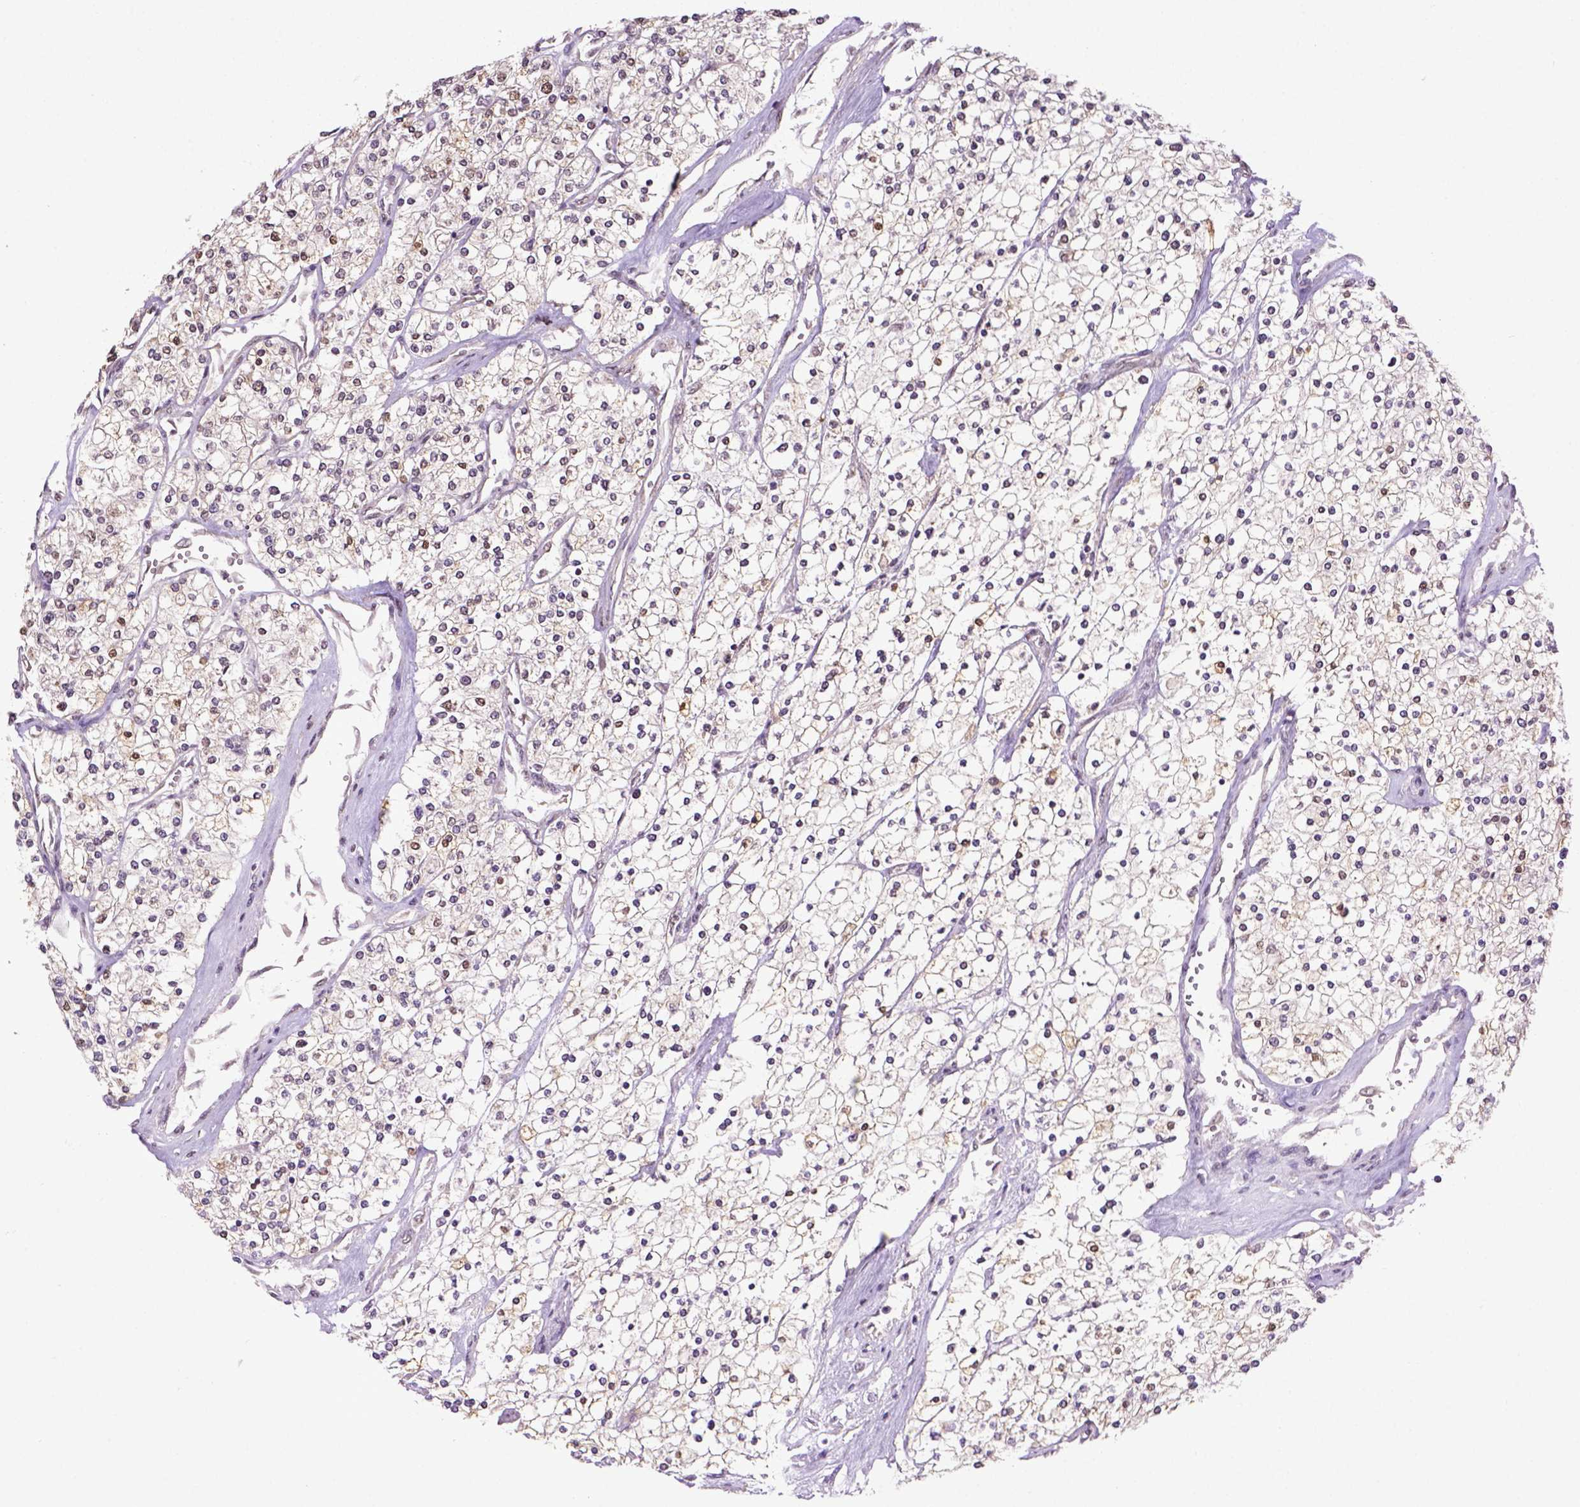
{"staining": {"intensity": "weak", "quantity": ">75%", "location": "cytoplasmic/membranous"}, "tissue": "renal cancer", "cell_type": "Tumor cells", "image_type": "cancer", "snomed": [{"axis": "morphology", "description": "Adenocarcinoma, NOS"}, {"axis": "topography", "description": "Kidney"}], "caption": "This photomicrograph exhibits IHC staining of human adenocarcinoma (renal), with low weak cytoplasmic/membranous staining in approximately >75% of tumor cells.", "gene": "WDR17", "patient": {"sex": "male", "age": 80}}